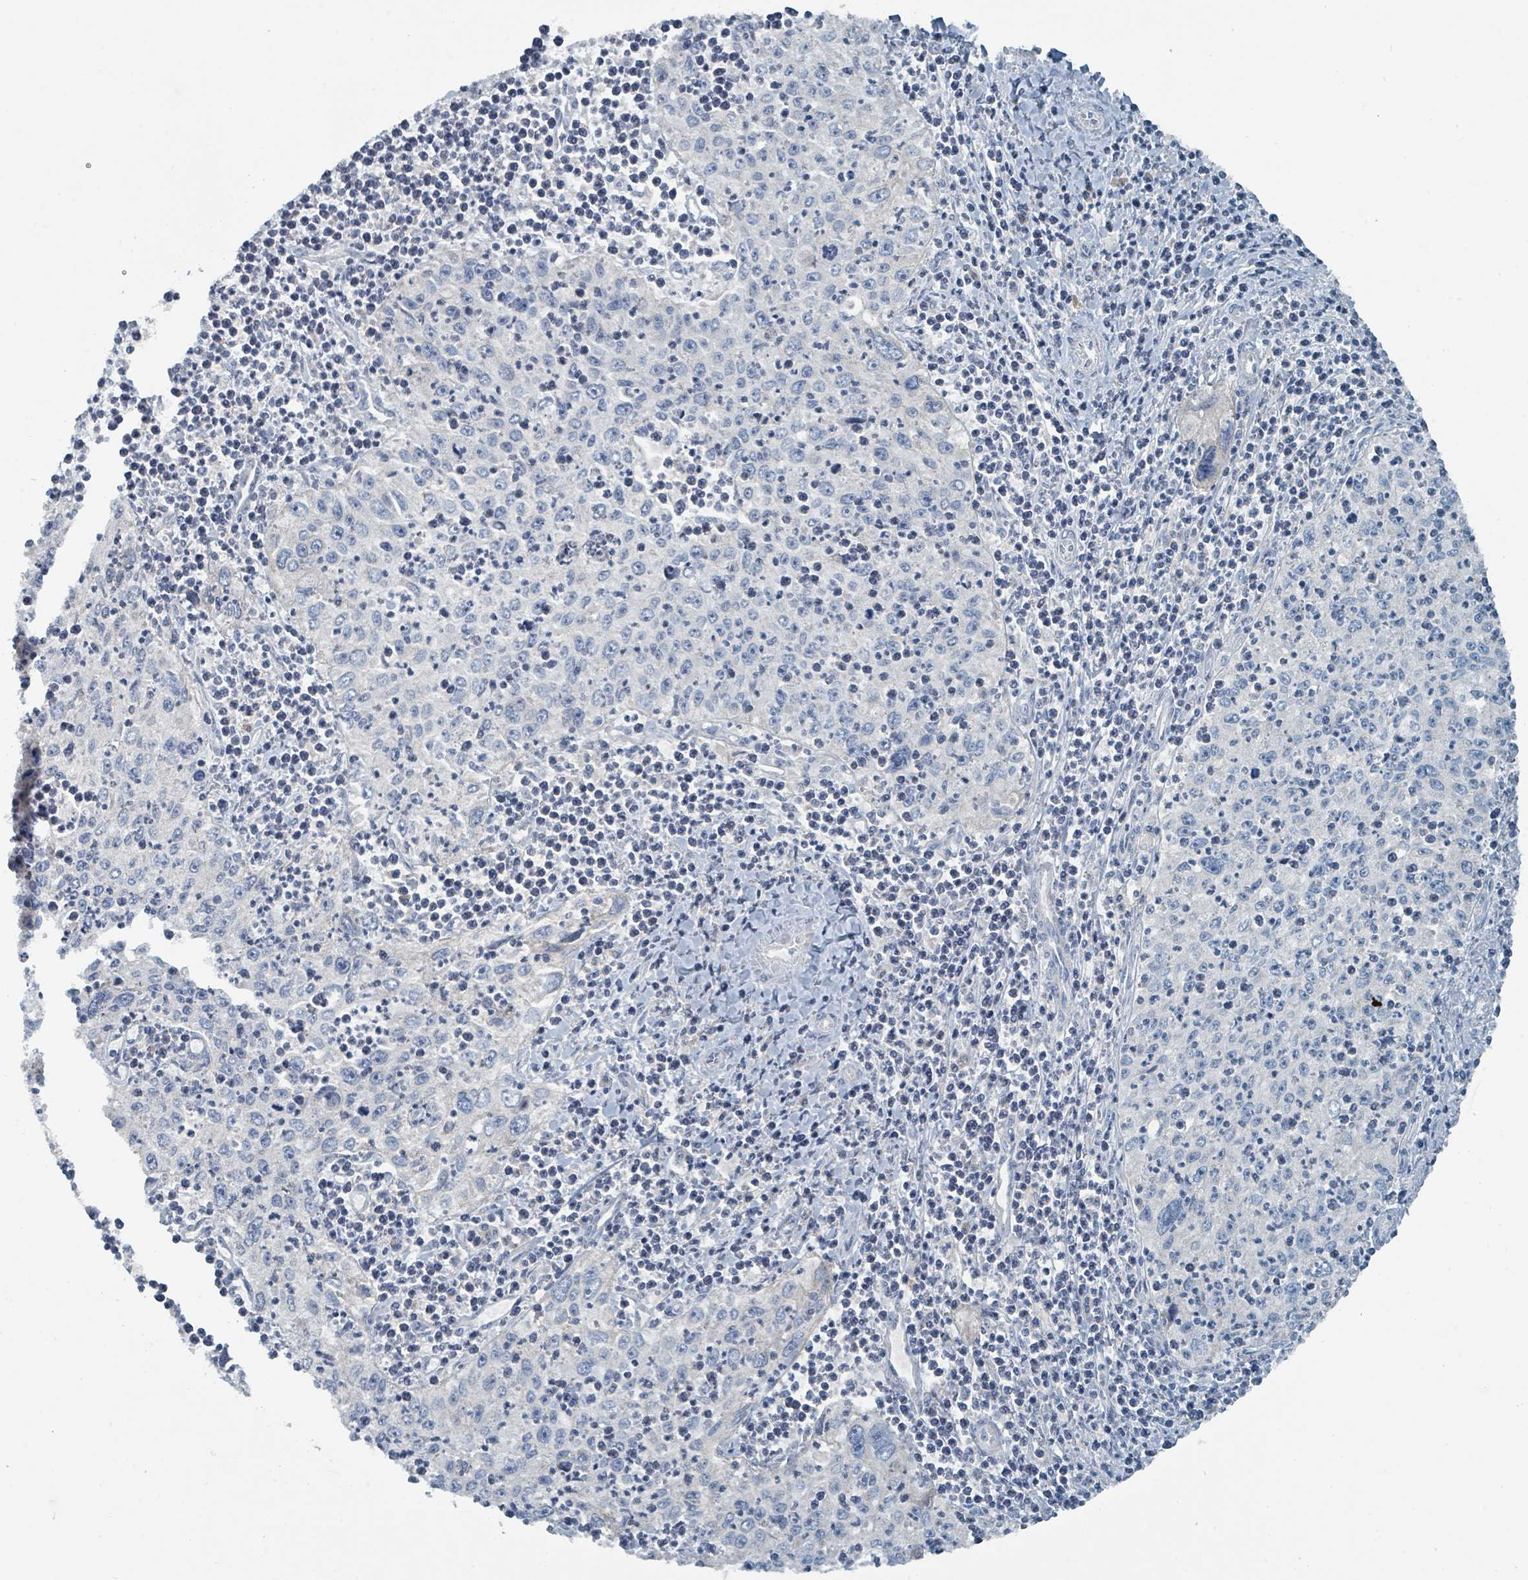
{"staining": {"intensity": "negative", "quantity": "none", "location": "none"}, "tissue": "cervical cancer", "cell_type": "Tumor cells", "image_type": "cancer", "snomed": [{"axis": "morphology", "description": "Squamous cell carcinoma, NOS"}, {"axis": "topography", "description": "Cervix"}], "caption": "Tumor cells show no significant staining in cervical cancer (squamous cell carcinoma). The staining was performed using DAB to visualize the protein expression in brown, while the nuclei were stained in blue with hematoxylin (Magnification: 20x).", "gene": "RASA4", "patient": {"sex": "female", "age": 30}}